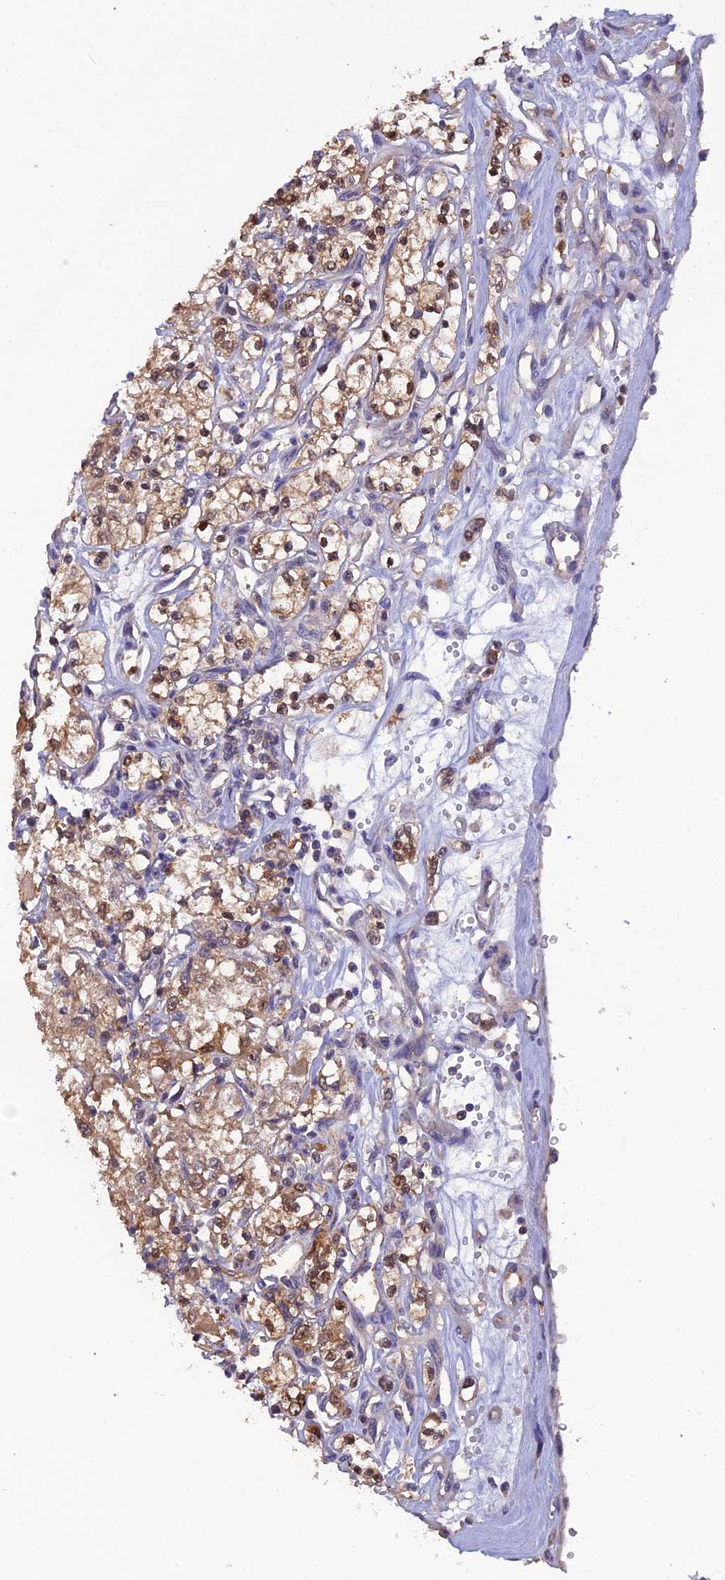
{"staining": {"intensity": "moderate", "quantity": ">75%", "location": "cytoplasmic/membranous,nuclear"}, "tissue": "renal cancer", "cell_type": "Tumor cells", "image_type": "cancer", "snomed": [{"axis": "morphology", "description": "Adenocarcinoma, NOS"}, {"axis": "topography", "description": "Kidney"}], "caption": "Human renal cancer stained for a protein (brown) exhibits moderate cytoplasmic/membranous and nuclear positive positivity in approximately >75% of tumor cells.", "gene": "HINT1", "patient": {"sex": "female", "age": 59}}